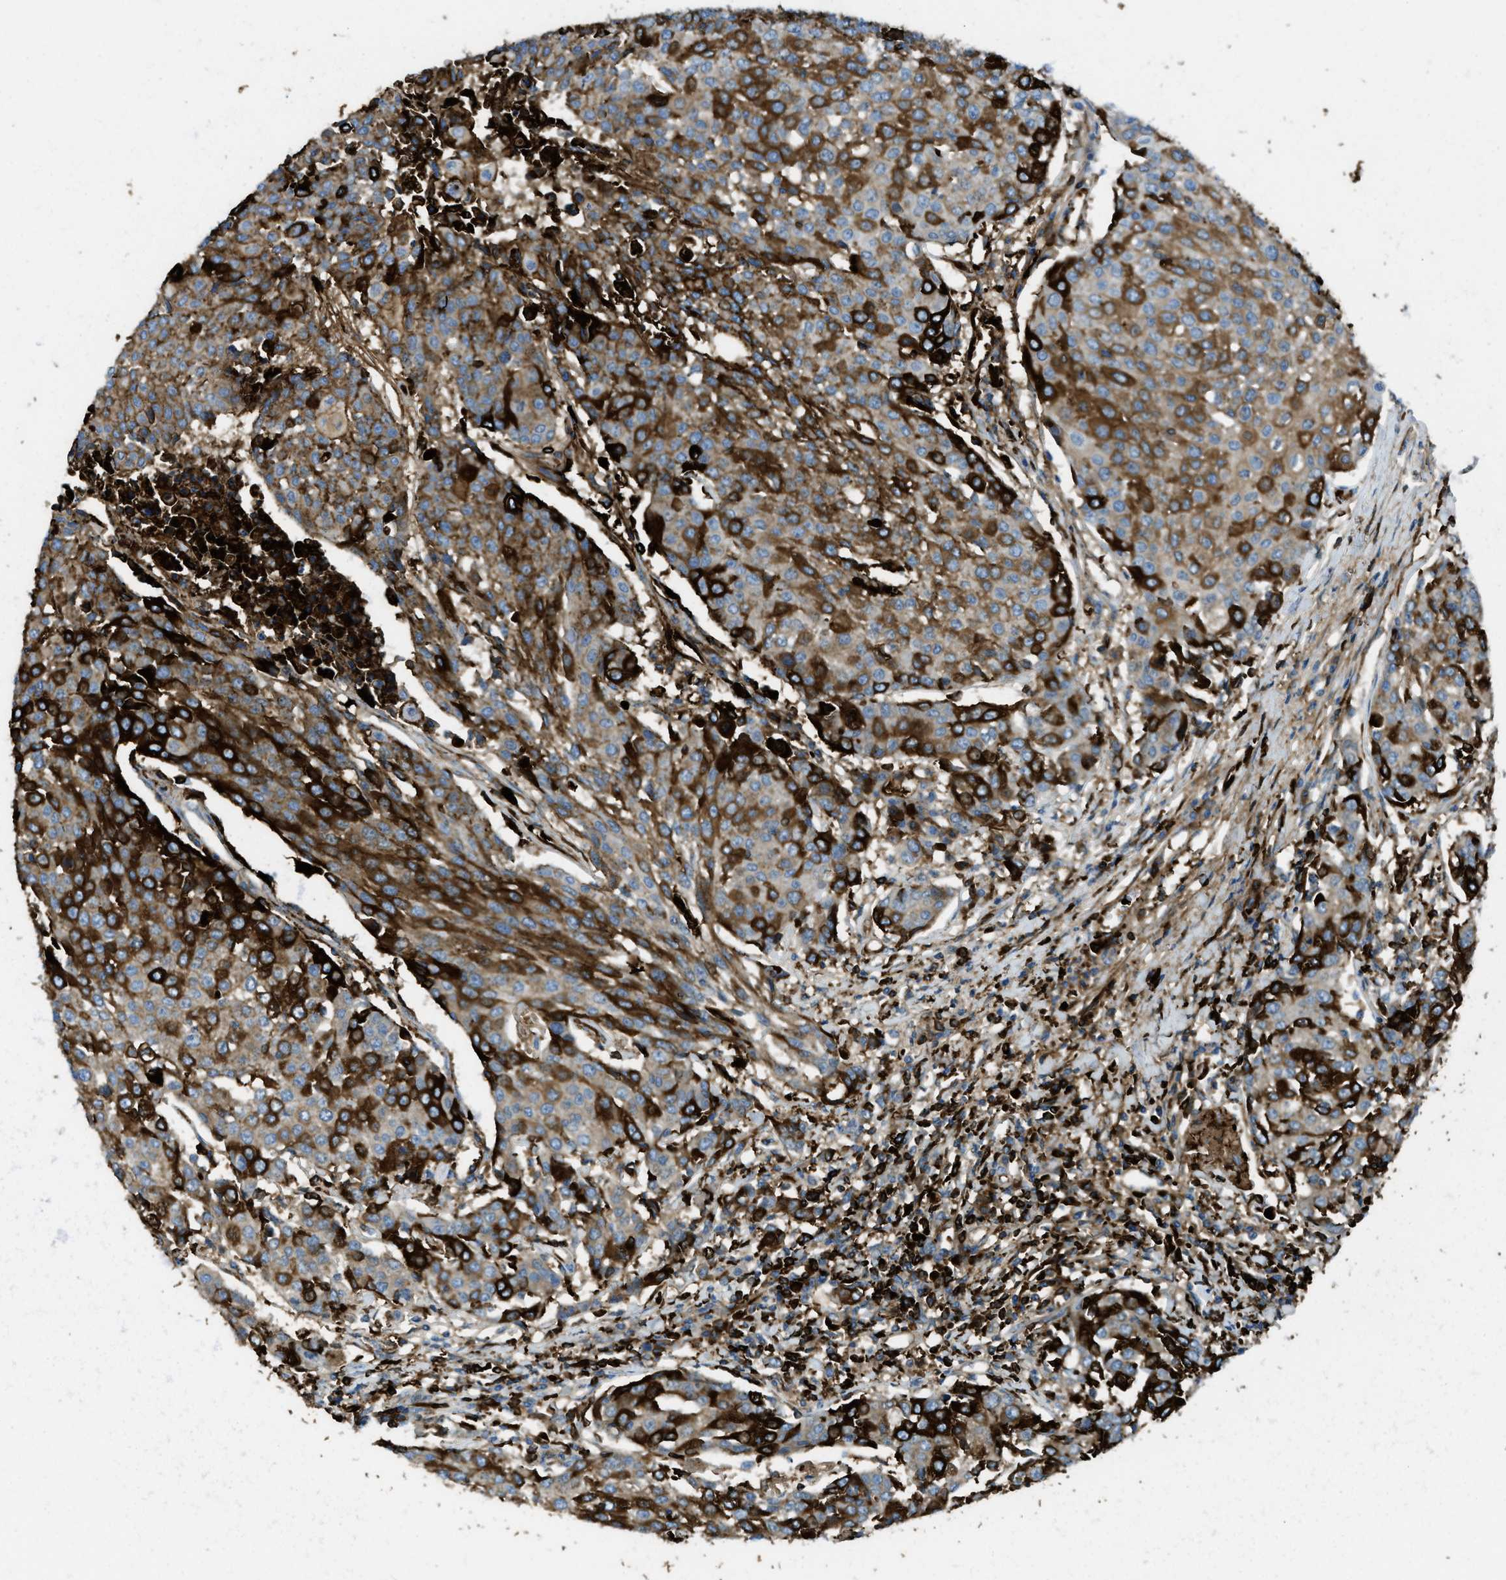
{"staining": {"intensity": "strong", "quantity": ">75%", "location": "cytoplasmic/membranous"}, "tissue": "urothelial cancer", "cell_type": "Tumor cells", "image_type": "cancer", "snomed": [{"axis": "morphology", "description": "Urothelial carcinoma, High grade"}, {"axis": "topography", "description": "Urinary bladder"}], "caption": "Strong cytoplasmic/membranous positivity for a protein is present in about >75% of tumor cells of high-grade urothelial carcinoma using immunohistochemistry (IHC).", "gene": "TRIM59", "patient": {"sex": "female", "age": 85}}